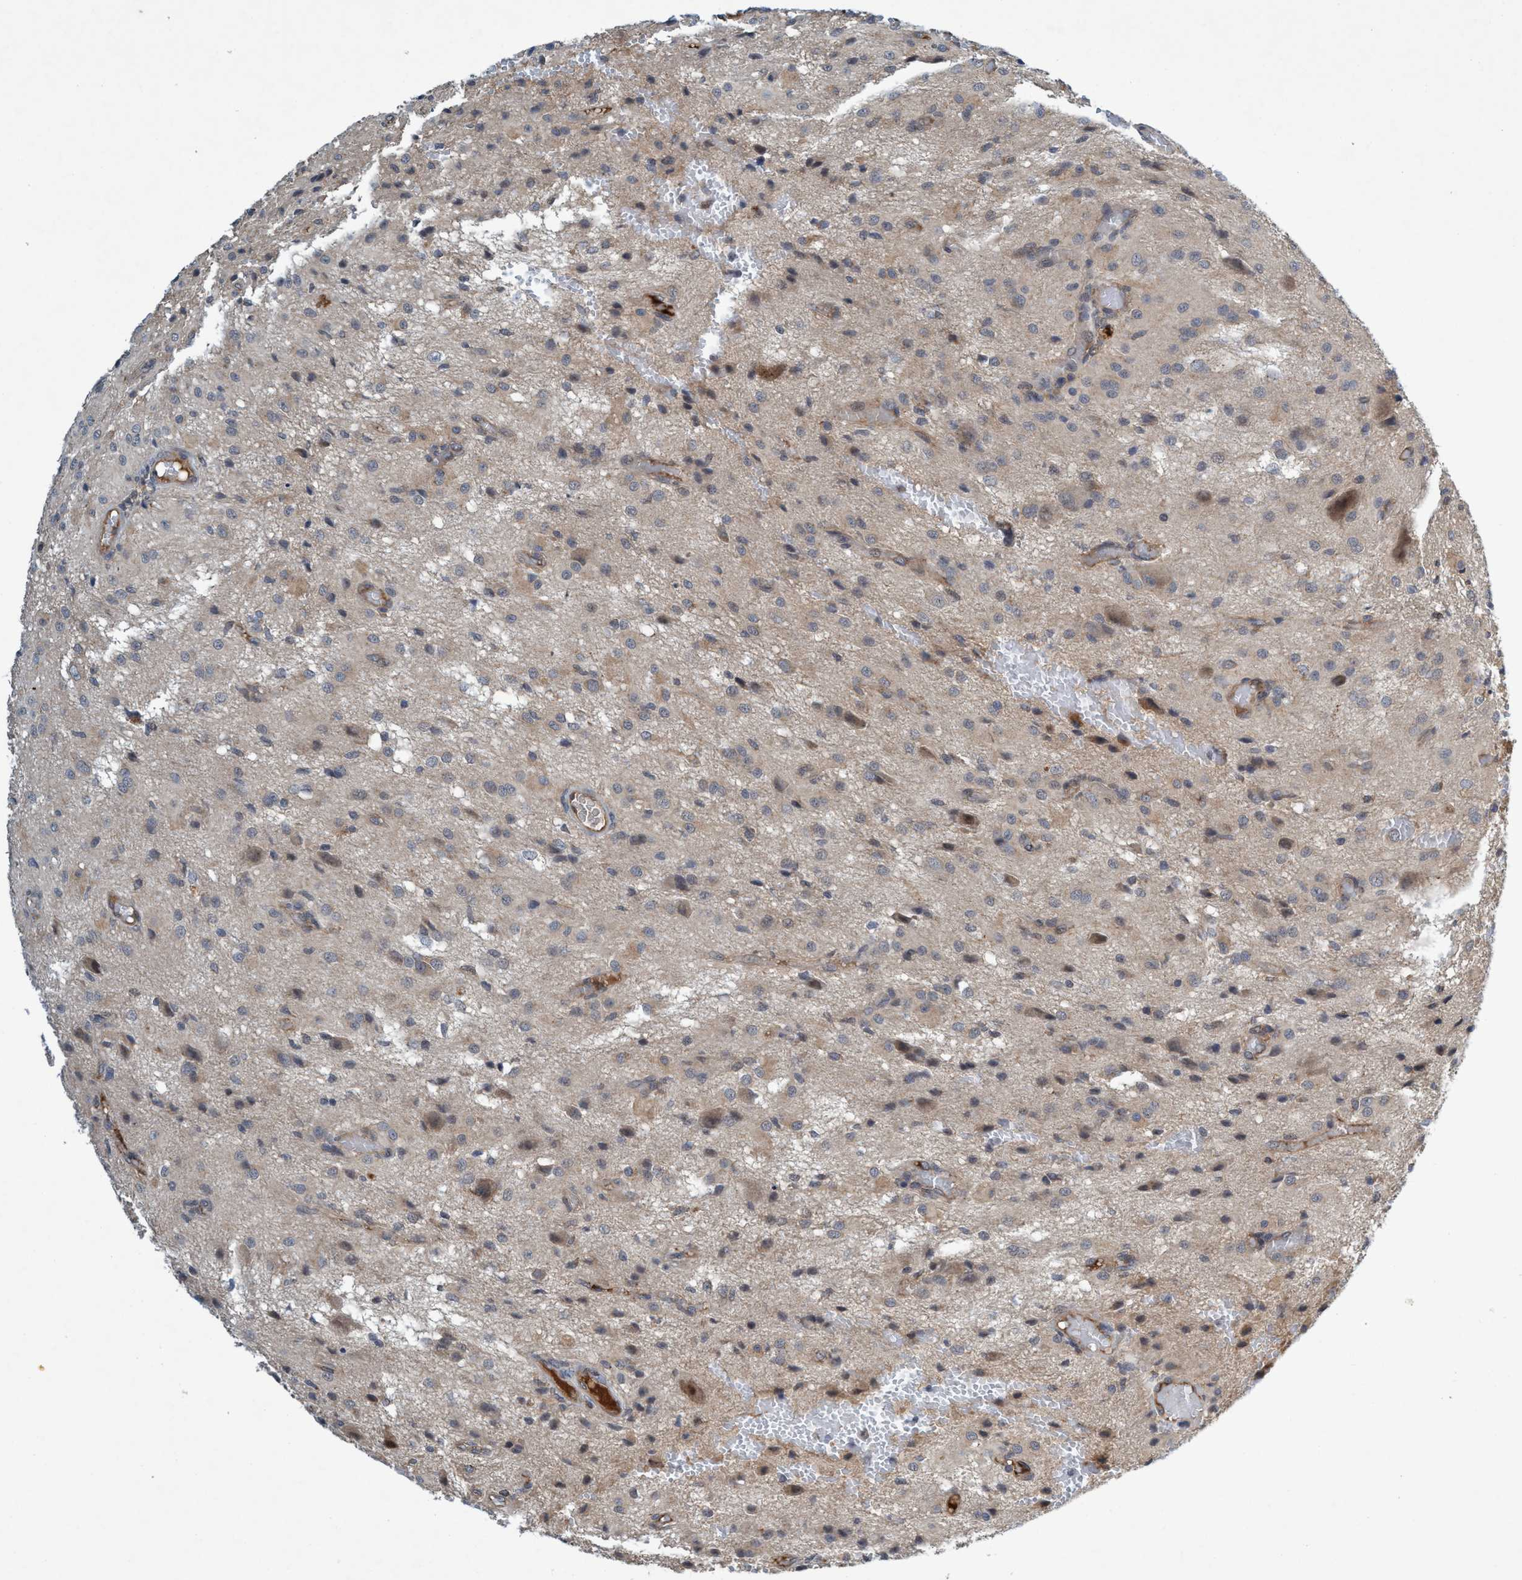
{"staining": {"intensity": "weak", "quantity": "25%-75%", "location": "cytoplasmic/membranous"}, "tissue": "glioma", "cell_type": "Tumor cells", "image_type": "cancer", "snomed": [{"axis": "morphology", "description": "Glioma, malignant, High grade"}, {"axis": "topography", "description": "Brain"}], "caption": "Glioma was stained to show a protein in brown. There is low levels of weak cytoplasmic/membranous expression in about 25%-75% of tumor cells.", "gene": "TRIM65", "patient": {"sex": "female", "age": 59}}